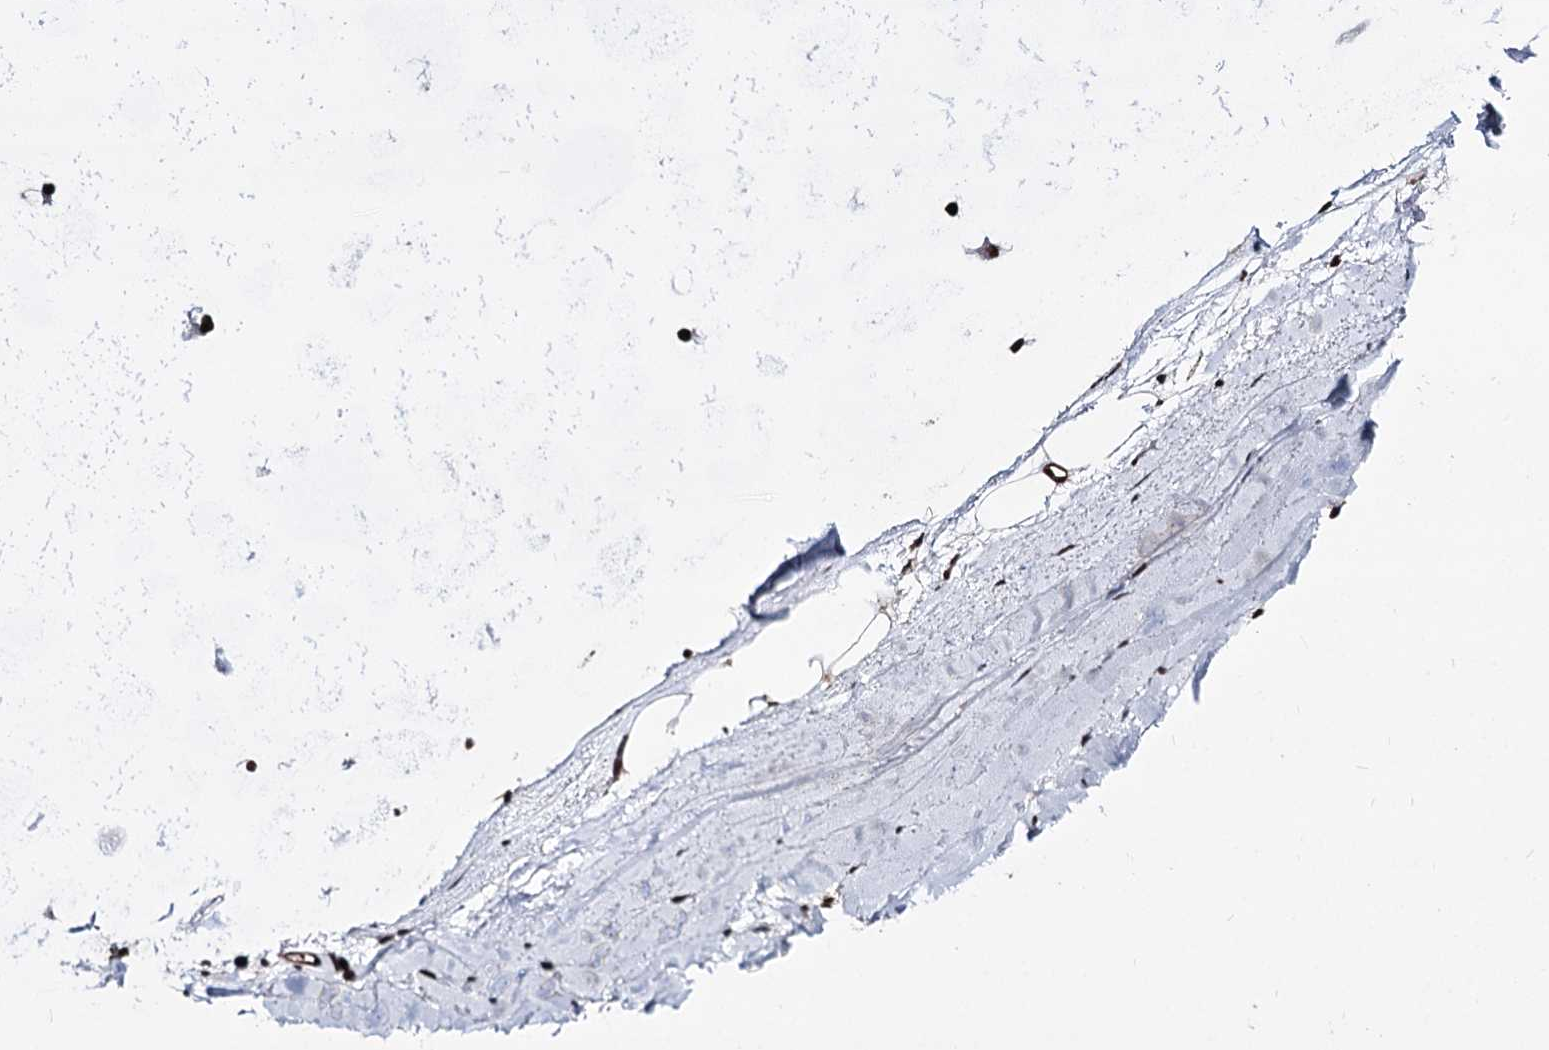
{"staining": {"intensity": "negative", "quantity": "none", "location": "none"}, "tissue": "adipose tissue", "cell_type": "Adipocytes", "image_type": "normal", "snomed": [{"axis": "morphology", "description": "Normal tissue, NOS"}, {"axis": "topography", "description": "Lymph node"}, {"axis": "topography", "description": "Bronchus"}], "caption": "This is an immunohistochemistry micrograph of benign human adipose tissue. There is no expression in adipocytes.", "gene": "CHMP7", "patient": {"sex": "male", "age": 63}}